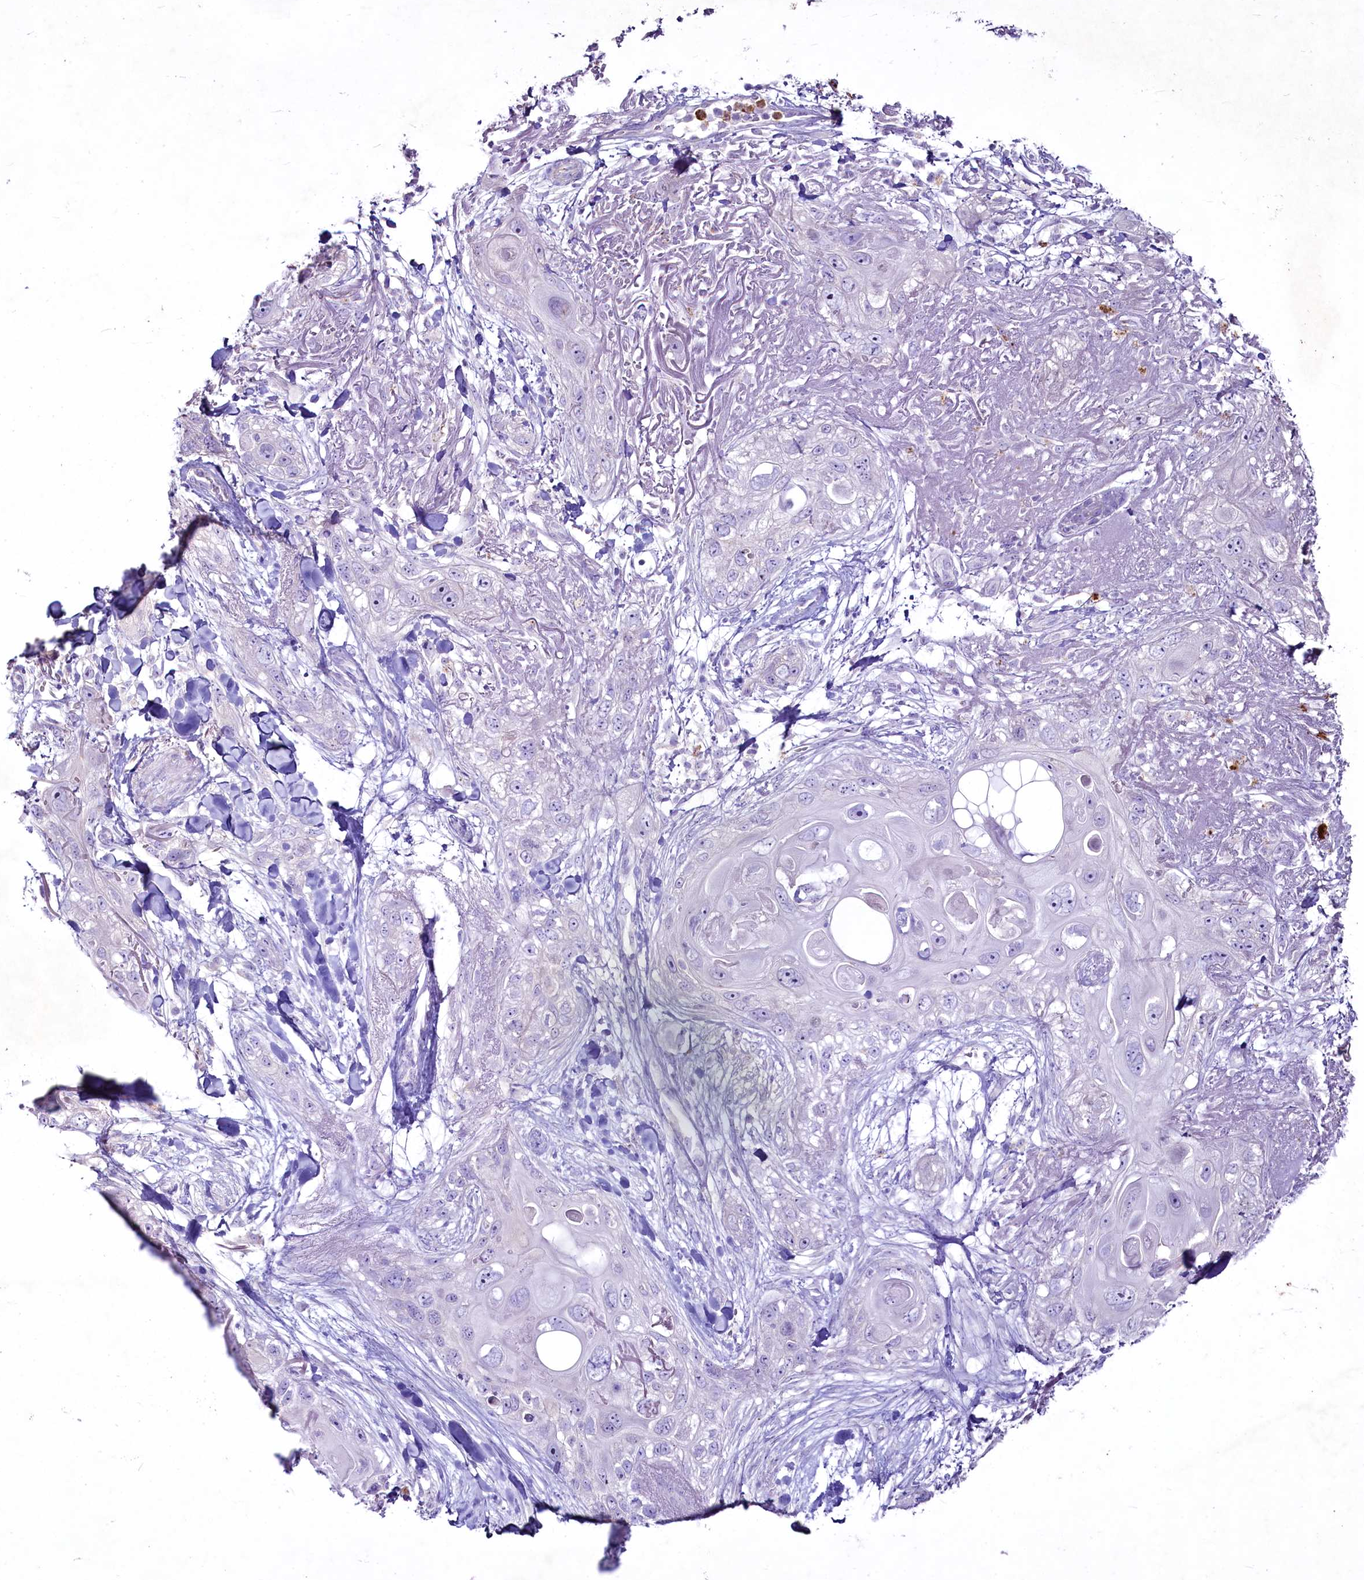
{"staining": {"intensity": "negative", "quantity": "none", "location": "none"}, "tissue": "skin cancer", "cell_type": "Tumor cells", "image_type": "cancer", "snomed": [{"axis": "morphology", "description": "Normal tissue, NOS"}, {"axis": "morphology", "description": "Squamous cell carcinoma, NOS"}, {"axis": "topography", "description": "Skin"}], "caption": "Tumor cells show no significant staining in skin cancer.", "gene": "FAM209B", "patient": {"sex": "male", "age": 72}}